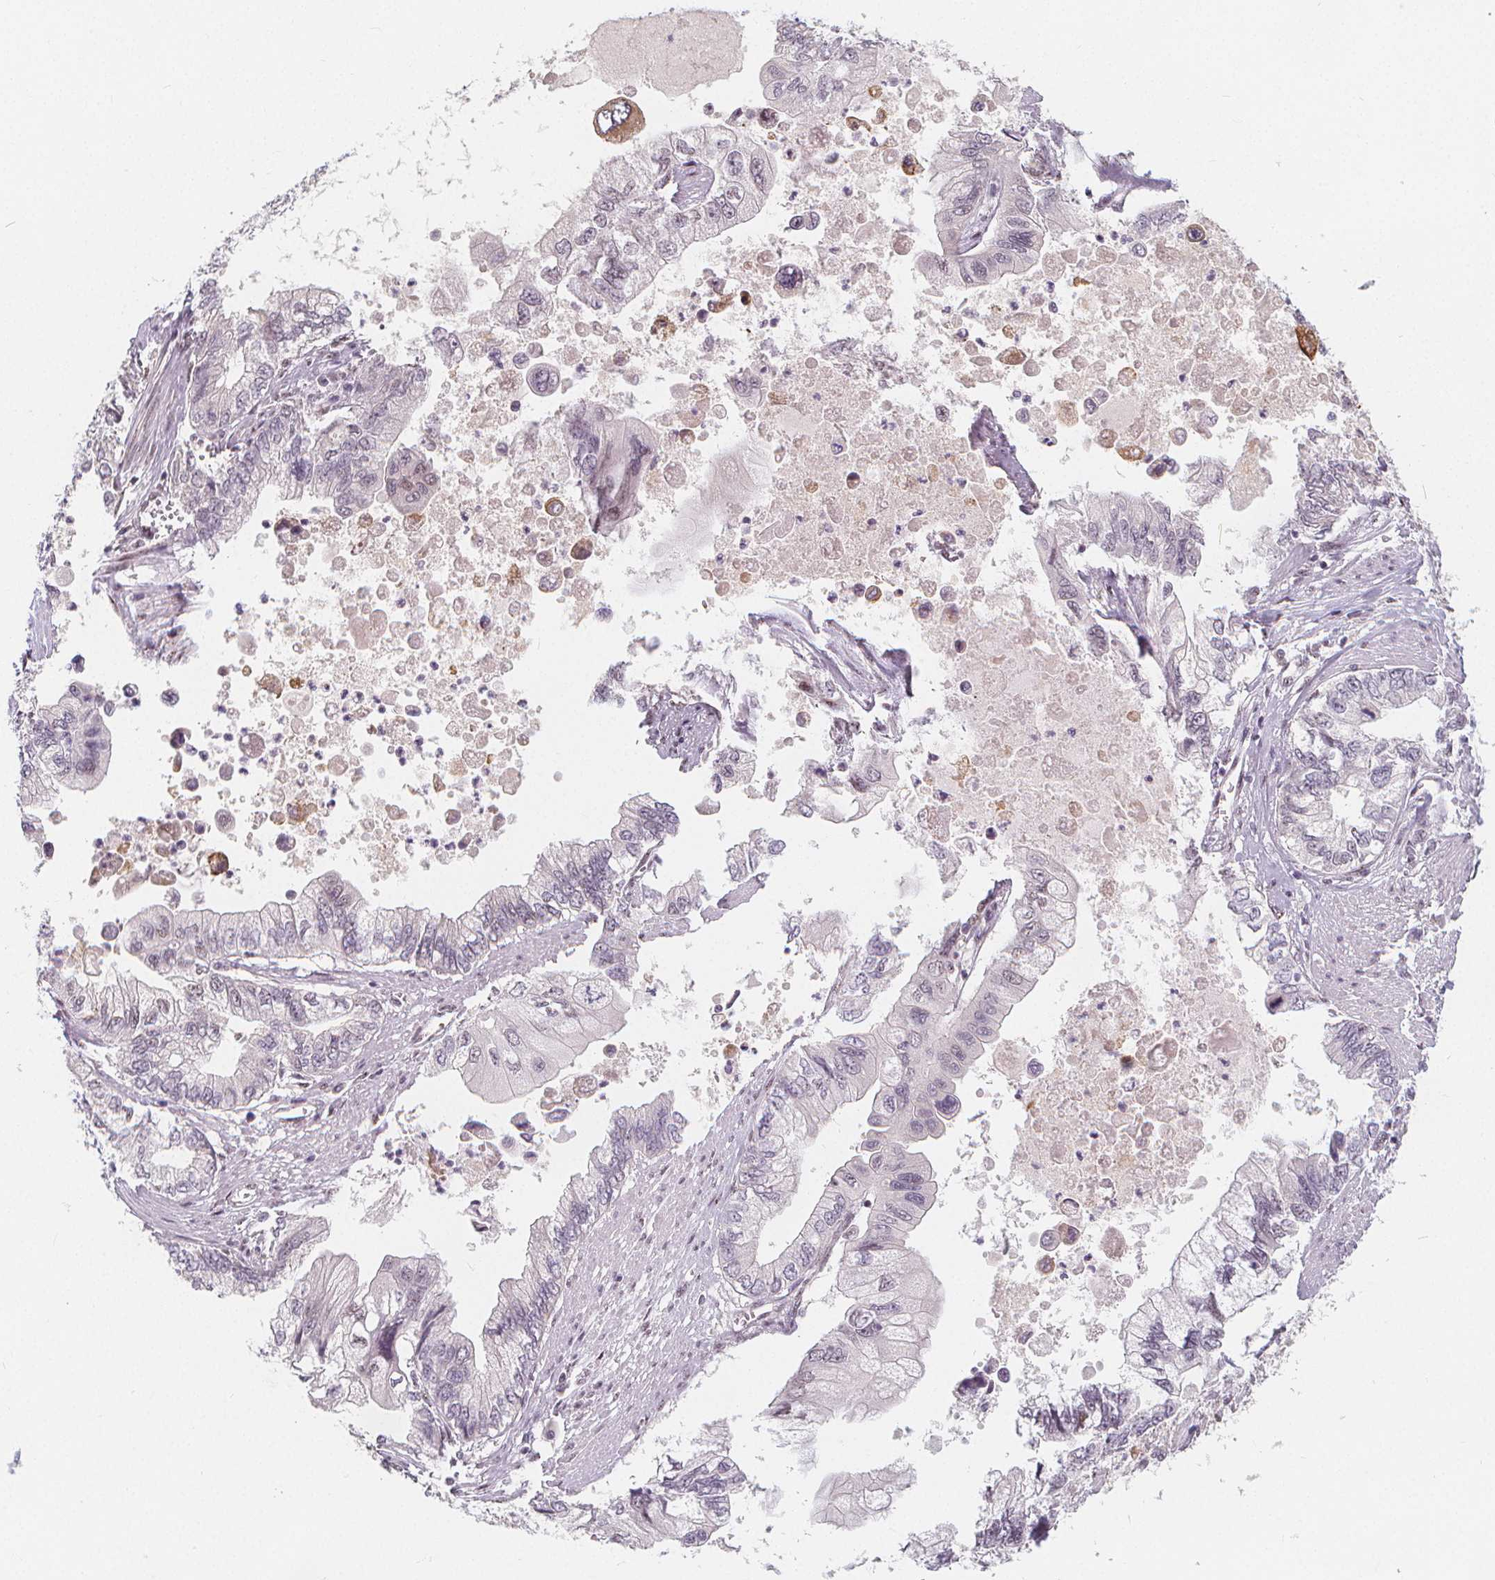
{"staining": {"intensity": "negative", "quantity": "none", "location": "none"}, "tissue": "stomach cancer", "cell_type": "Tumor cells", "image_type": "cancer", "snomed": [{"axis": "morphology", "description": "Adenocarcinoma, NOS"}, {"axis": "topography", "description": "Pancreas"}, {"axis": "topography", "description": "Stomach, upper"}], "caption": "Tumor cells show no significant expression in stomach cancer.", "gene": "DRC3", "patient": {"sex": "male", "age": 77}}